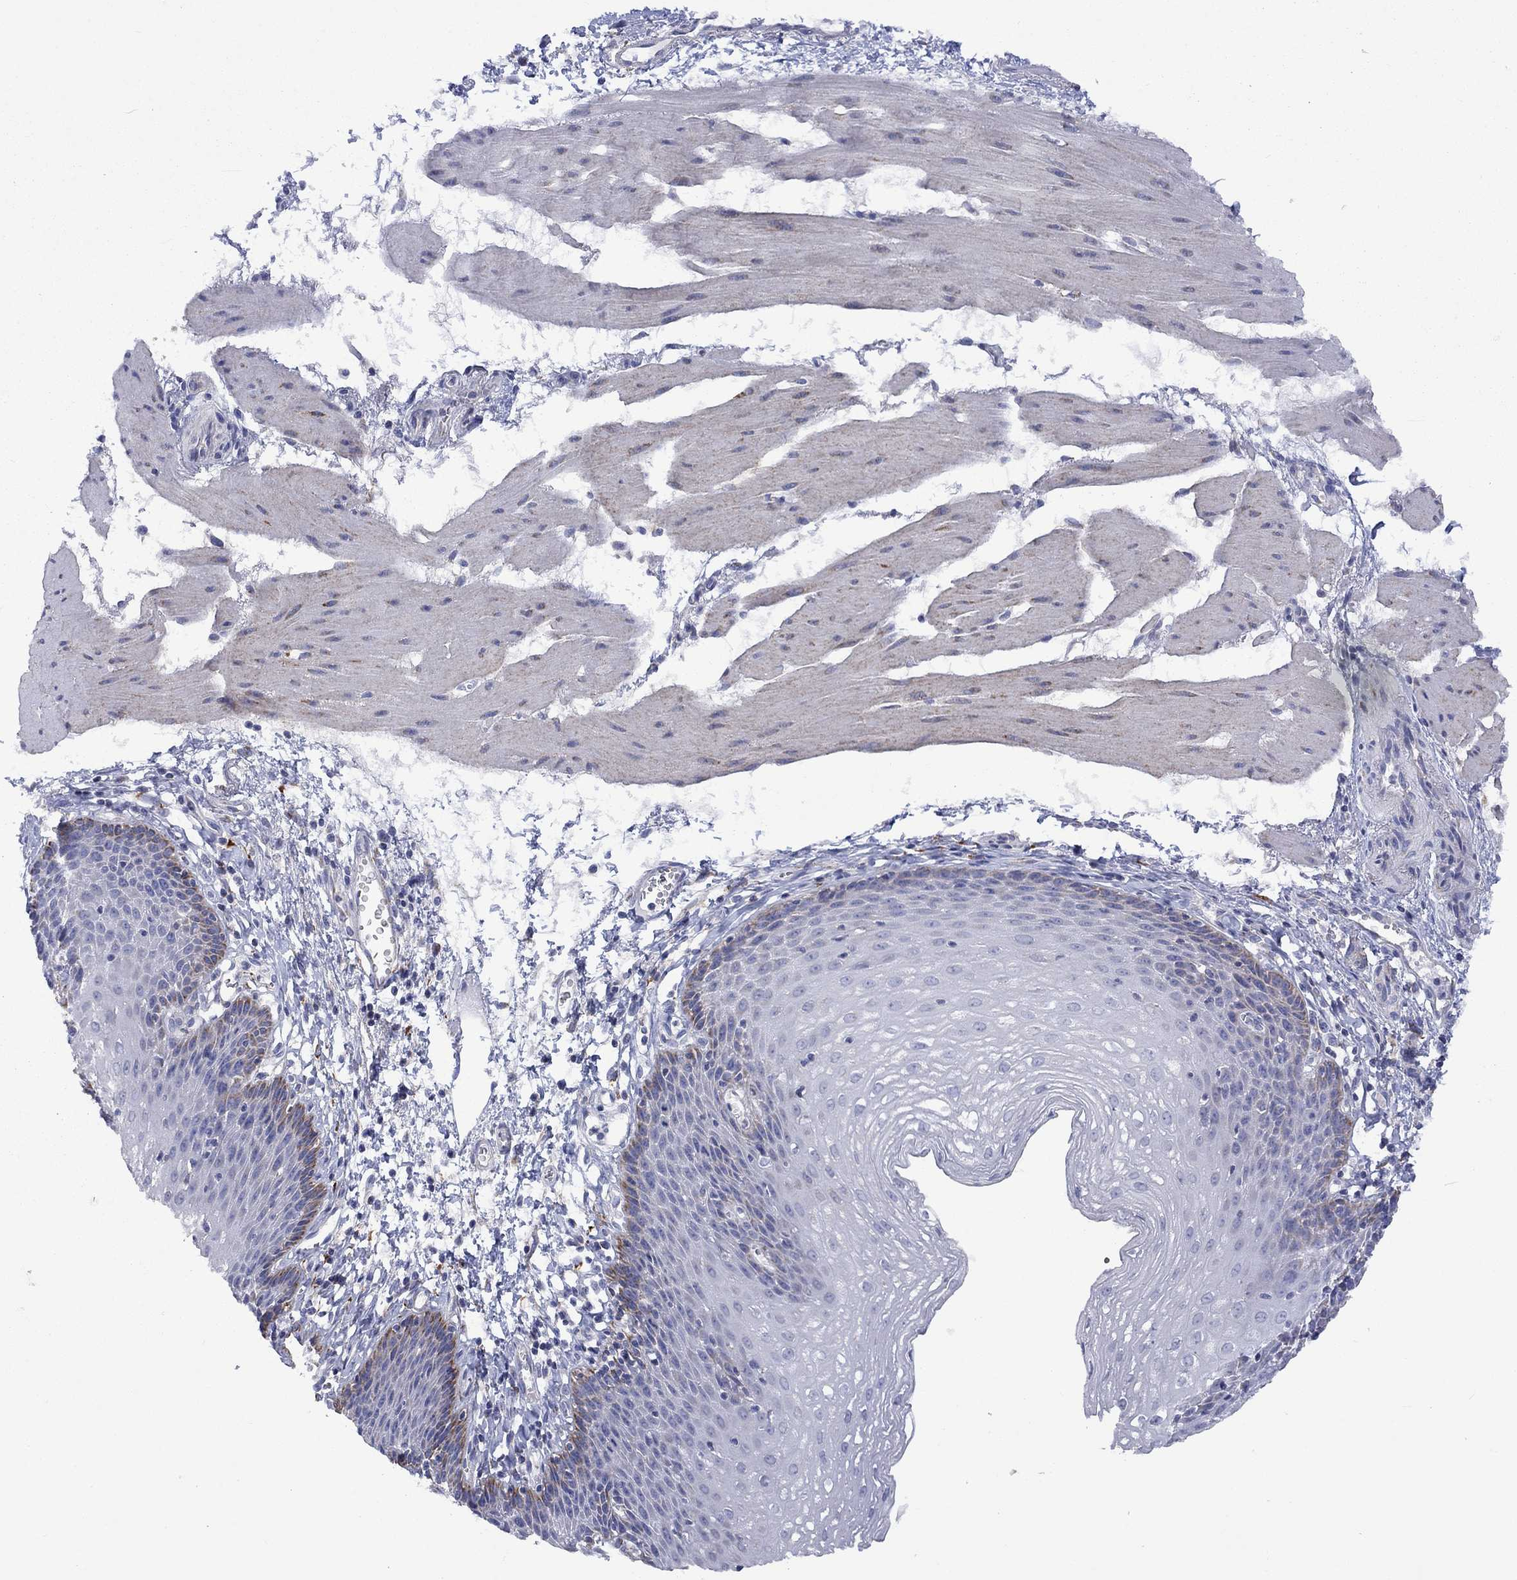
{"staining": {"intensity": "moderate", "quantity": "<25%", "location": "cytoplasmic/membranous"}, "tissue": "esophagus", "cell_type": "Squamous epithelial cells", "image_type": "normal", "snomed": [{"axis": "morphology", "description": "Normal tissue, NOS"}, {"axis": "topography", "description": "Esophagus"}], "caption": "IHC photomicrograph of unremarkable esophagus stained for a protein (brown), which demonstrates low levels of moderate cytoplasmic/membranous expression in approximately <25% of squamous epithelial cells.", "gene": "CISD1", "patient": {"sex": "female", "age": 64}}